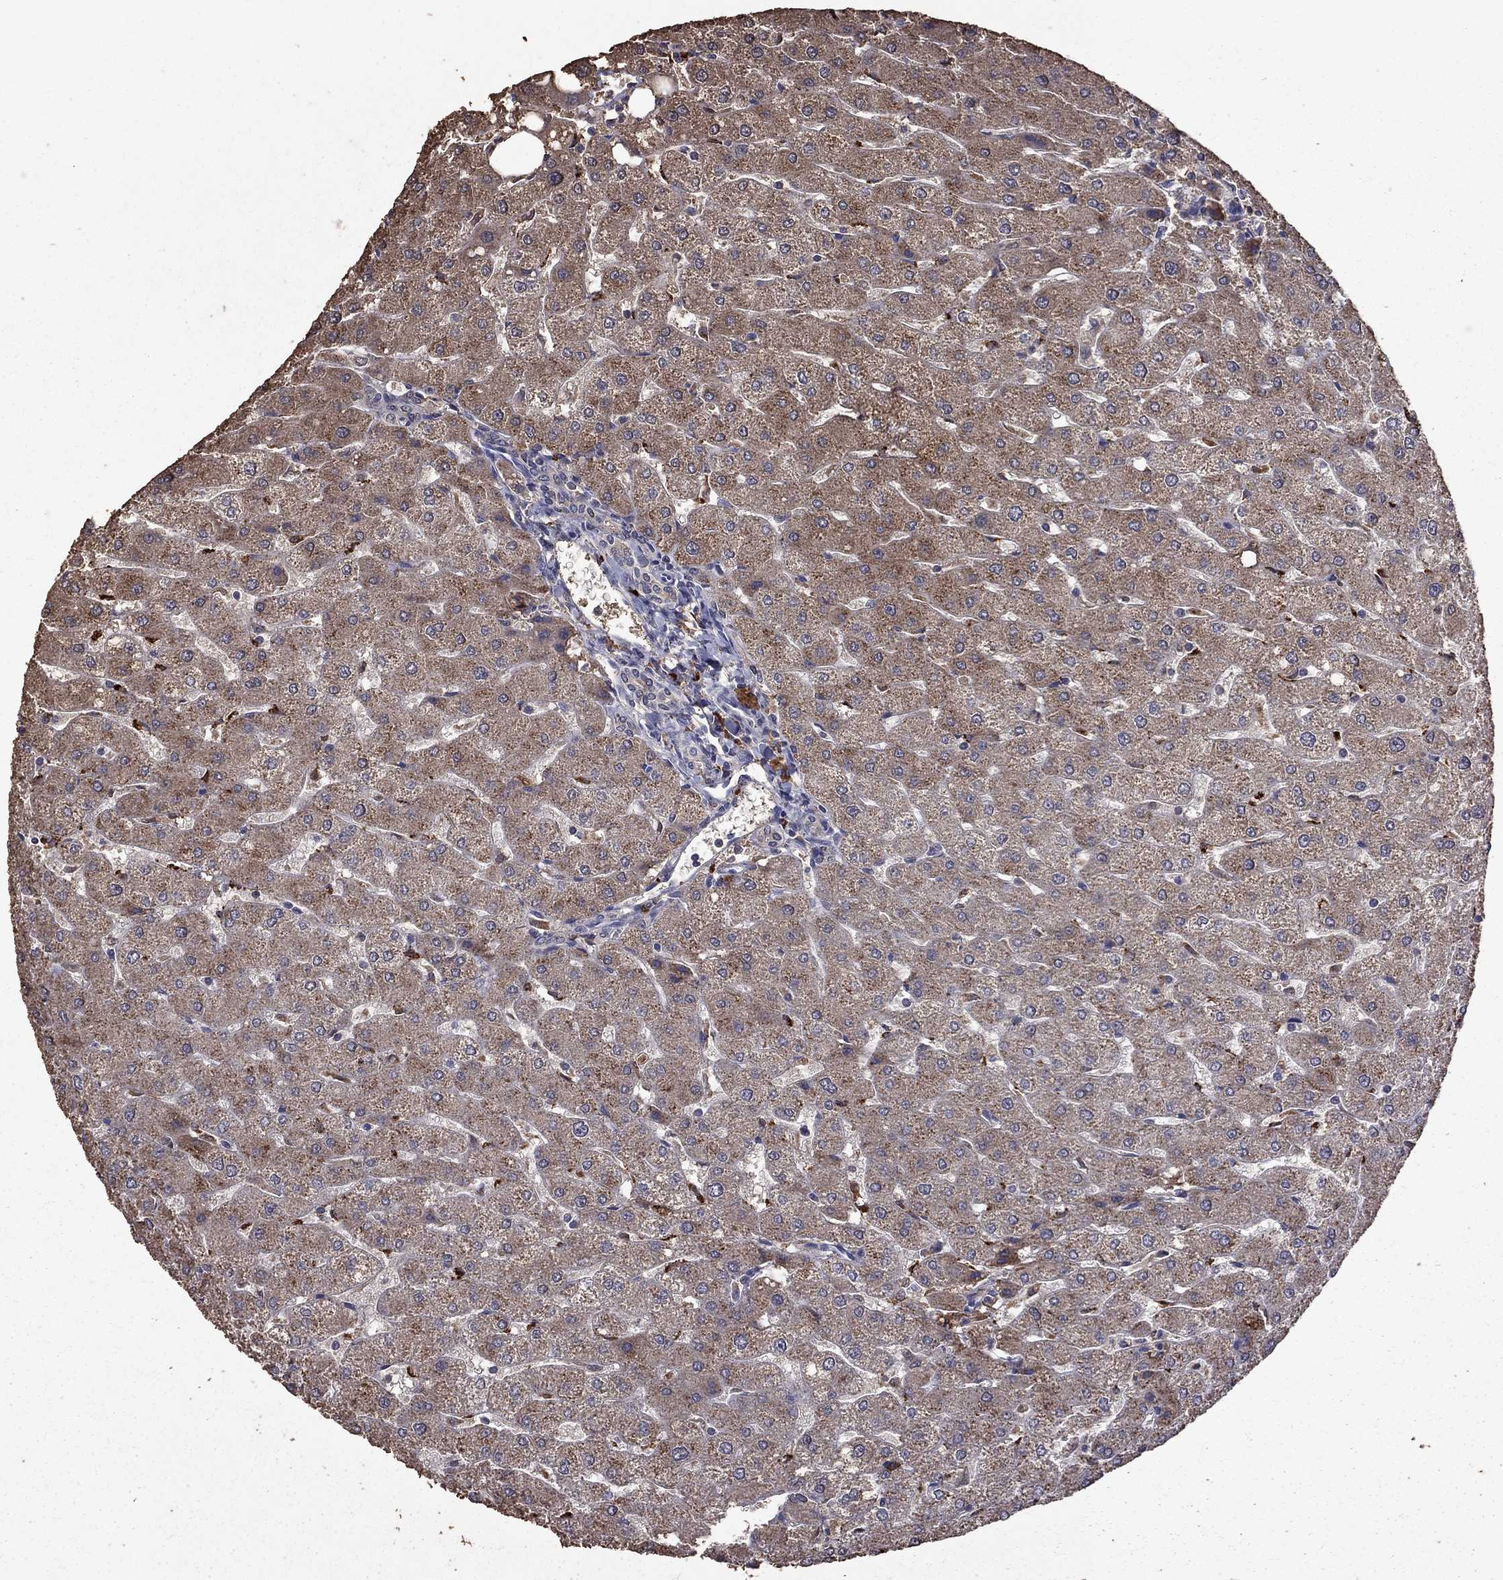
{"staining": {"intensity": "negative", "quantity": "none", "location": "none"}, "tissue": "liver", "cell_type": "Cholangiocytes", "image_type": "normal", "snomed": [{"axis": "morphology", "description": "Normal tissue, NOS"}, {"axis": "topography", "description": "Liver"}], "caption": "The IHC photomicrograph has no significant expression in cholangiocytes of liver.", "gene": "SERPINA5", "patient": {"sex": "male", "age": 67}}